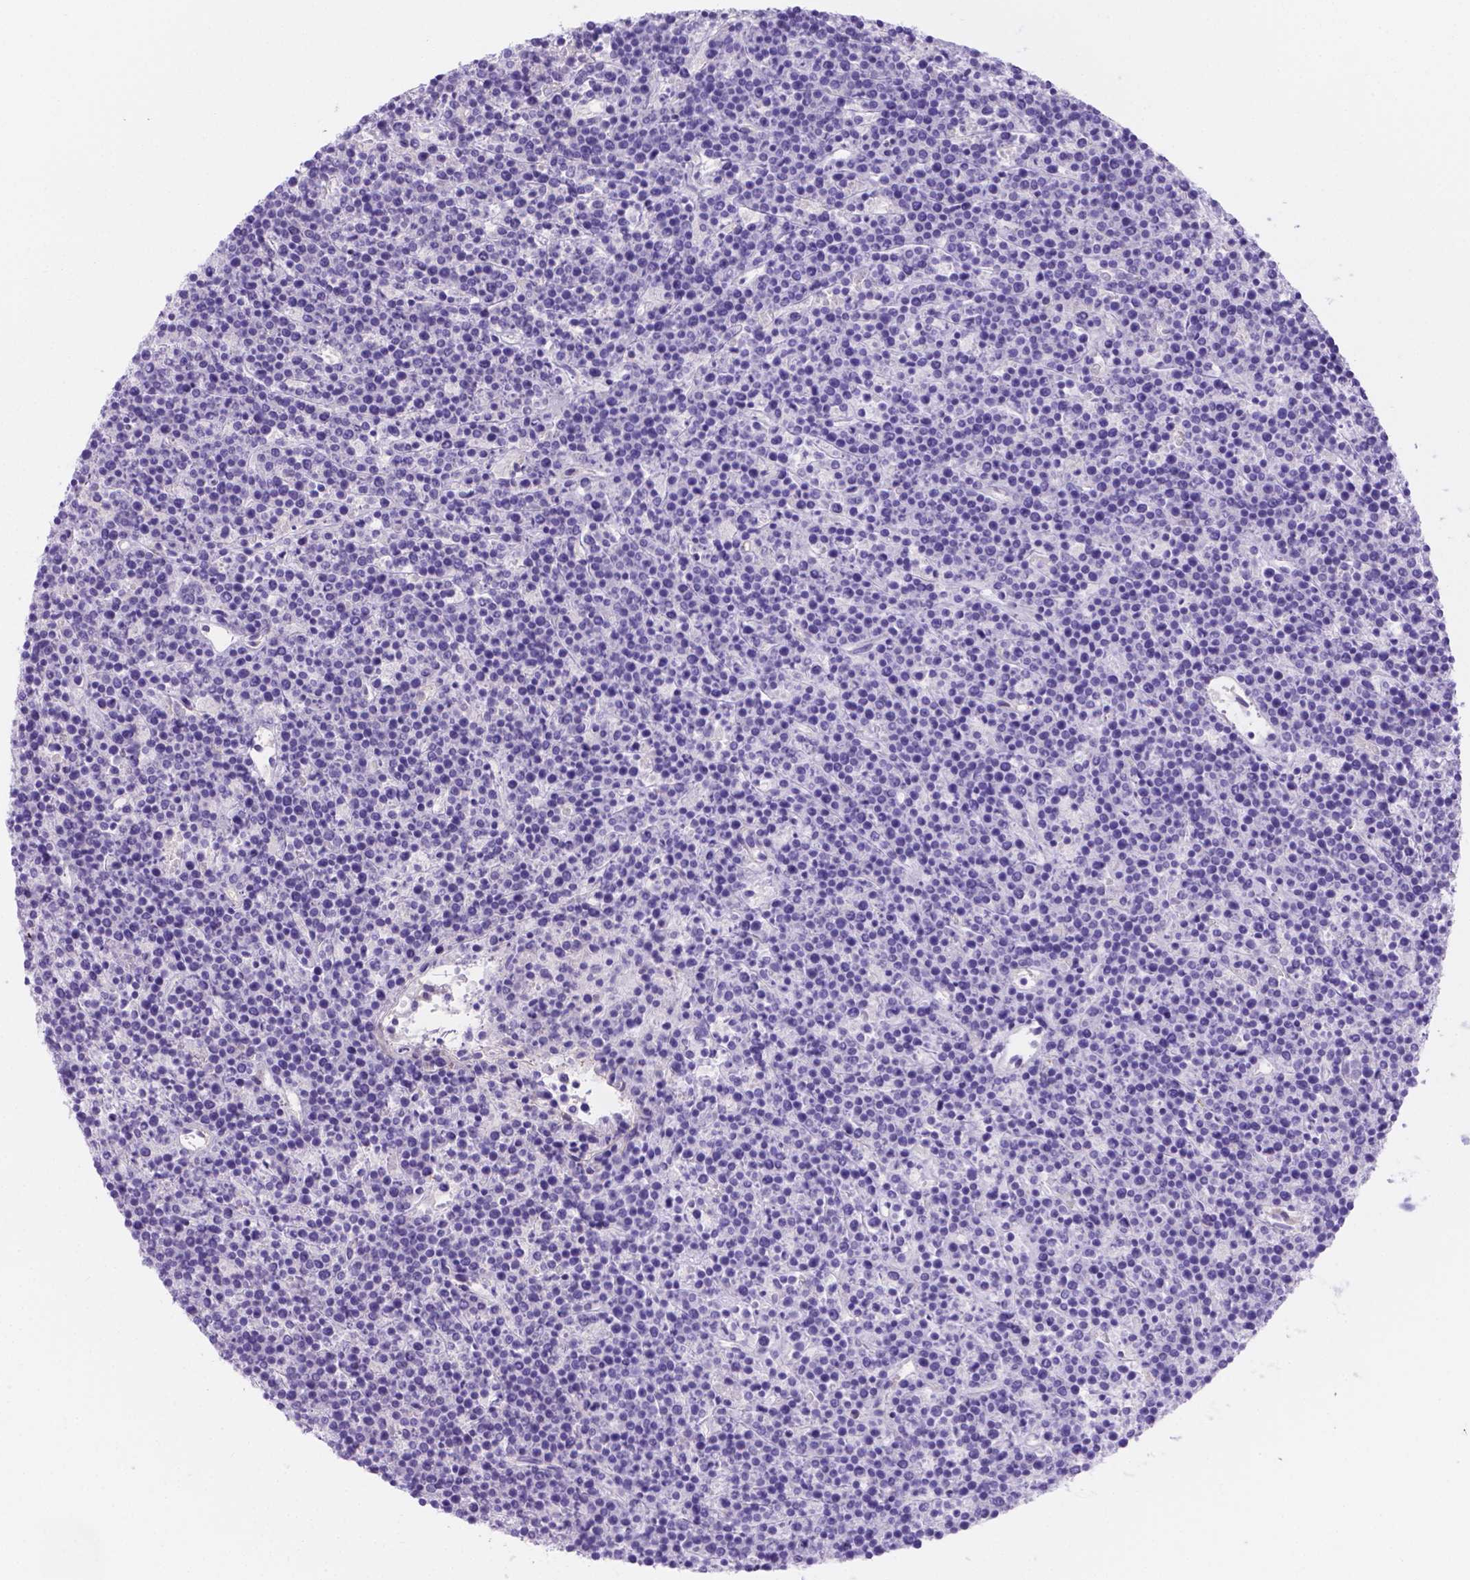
{"staining": {"intensity": "negative", "quantity": "none", "location": "none"}, "tissue": "lymphoma", "cell_type": "Tumor cells", "image_type": "cancer", "snomed": [{"axis": "morphology", "description": "Malignant lymphoma, non-Hodgkin's type, High grade"}, {"axis": "topography", "description": "Ovary"}], "caption": "High power microscopy photomicrograph of an immunohistochemistry (IHC) histopathology image of malignant lymphoma, non-Hodgkin's type (high-grade), revealing no significant staining in tumor cells. (DAB immunohistochemistry visualized using brightfield microscopy, high magnification).", "gene": "SLC40A1", "patient": {"sex": "female", "age": 56}}